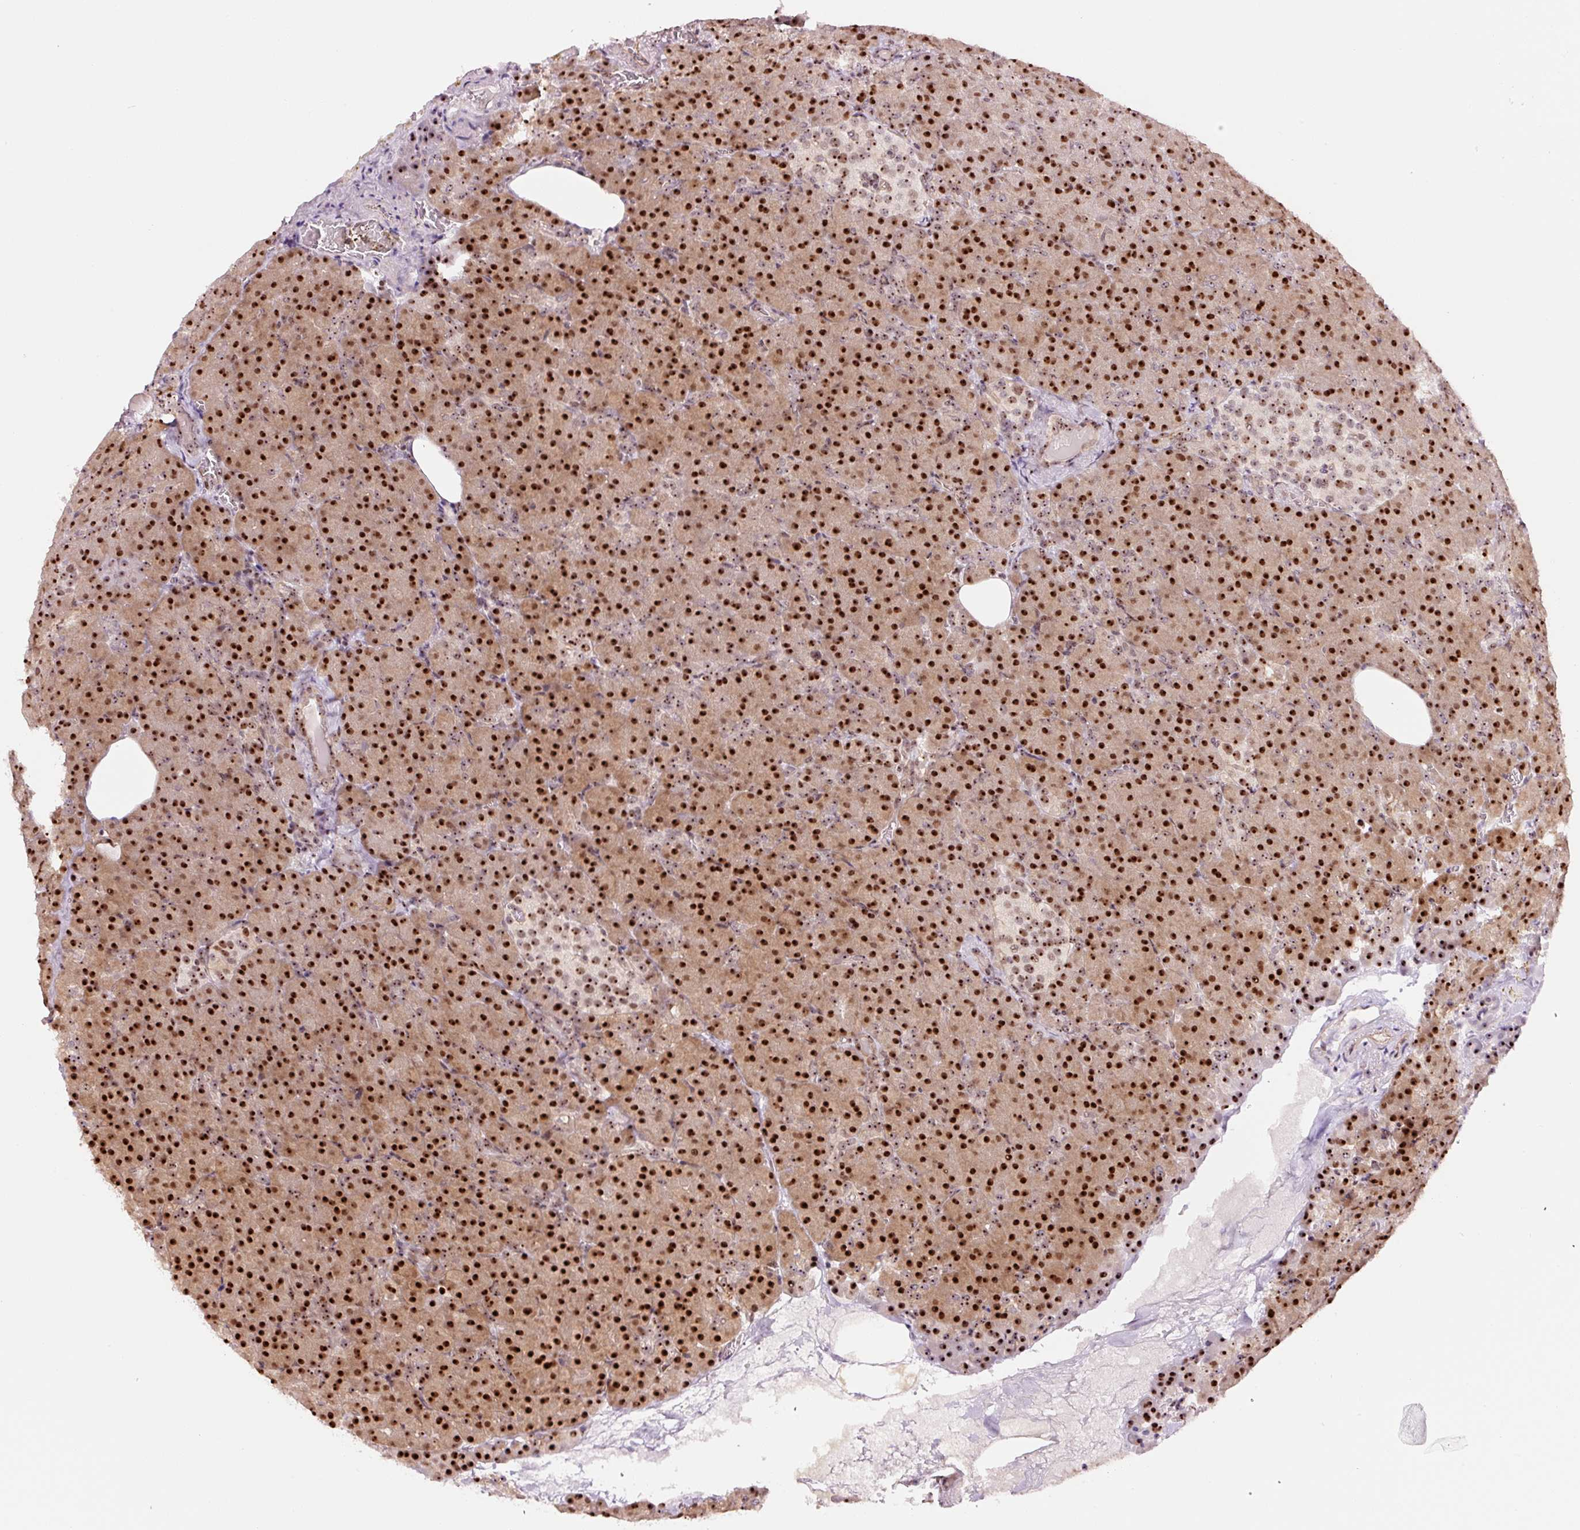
{"staining": {"intensity": "strong", "quantity": ">75%", "location": "cytoplasmic/membranous,nuclear"}, "tissue": "pancreas", "cell_type": "Exocrine glandular cells", "image_type": "normal", "snomed": [{"axis": "morphology", "description": "Normal tissue, NOS"}, {"axis": "topography", "description": "Pancreas"}], "caption": "Human pancreas stained for a protein (brown) reveals strong cytoplasmic/membranous,nuclear positive staining in approximately >75% of exocrine glandular cells.", "gene": "GNL3", "patient": {"sex": "female", "age": 74}}